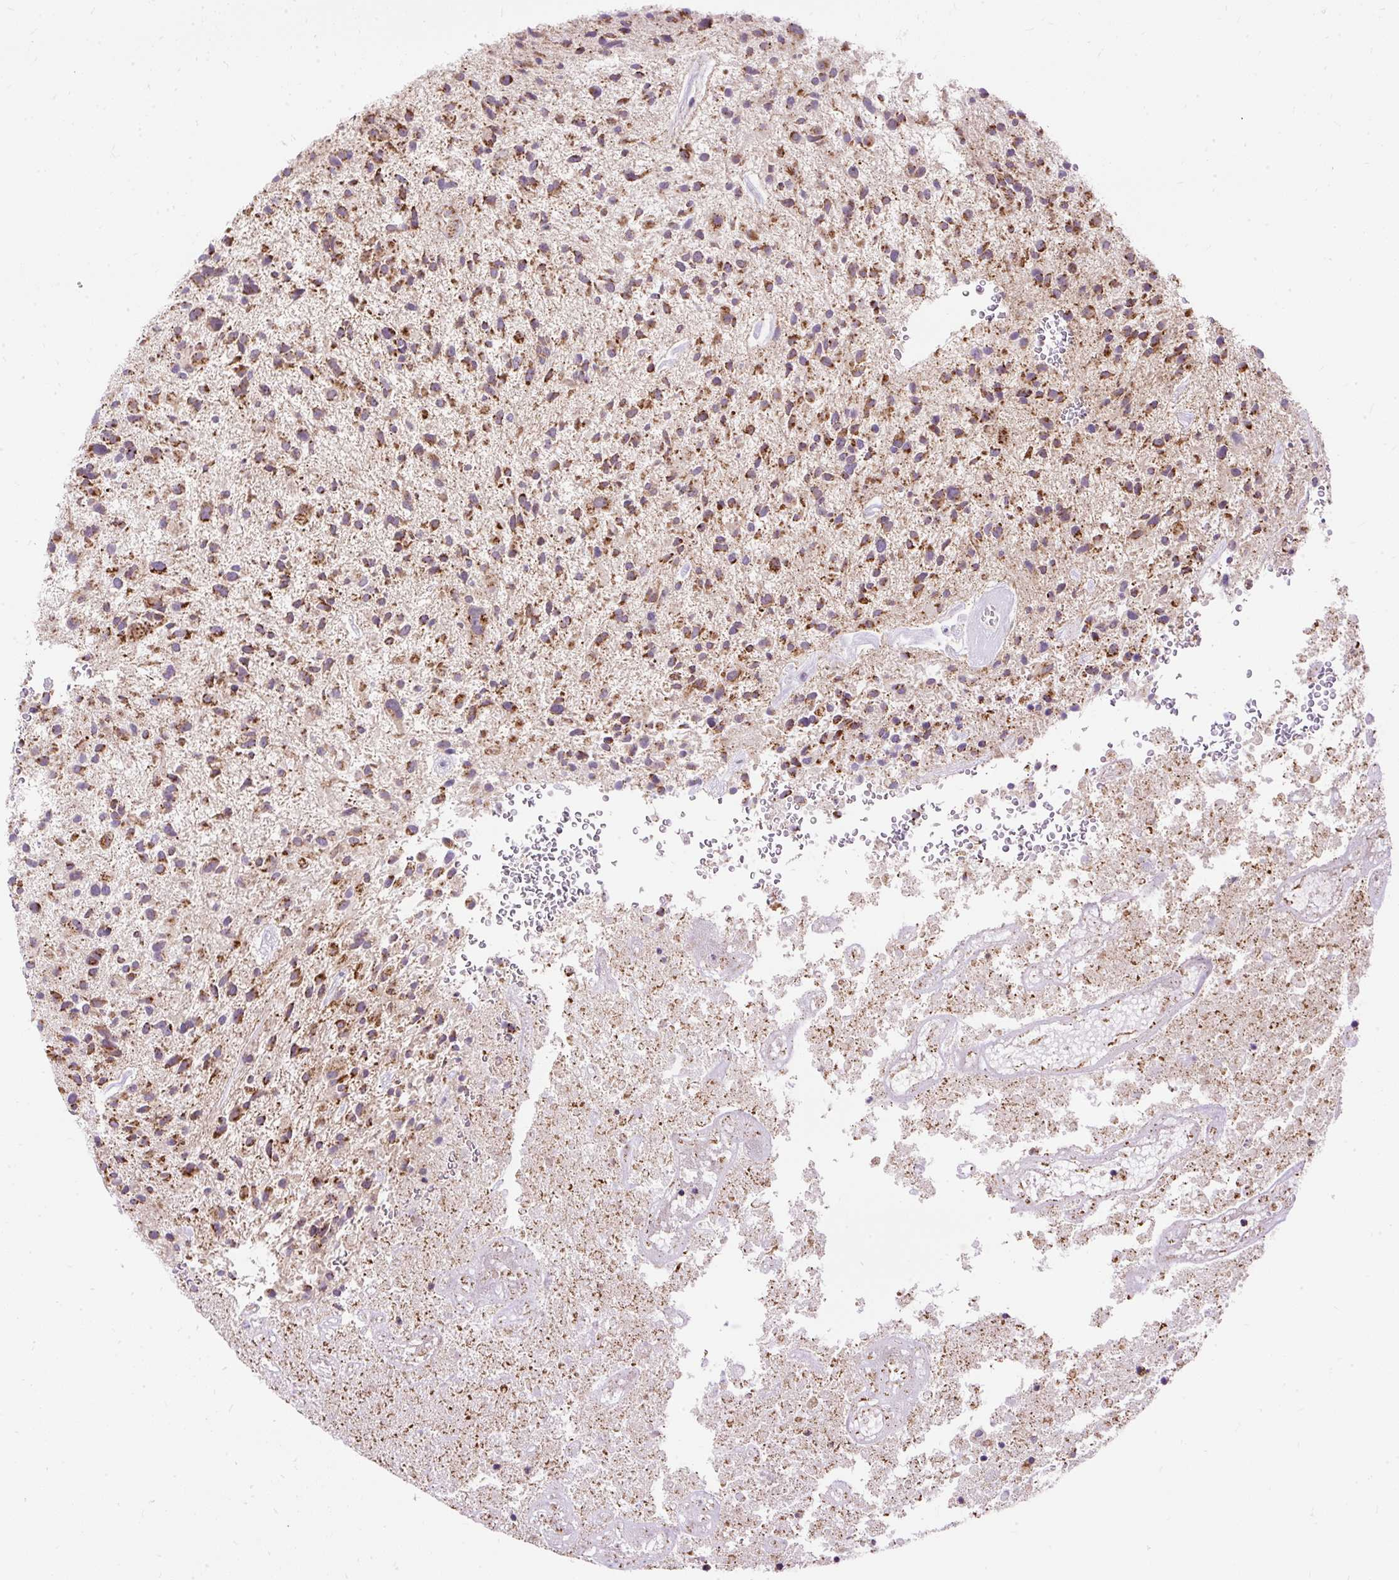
{"staining": {"intensity": "moderate", "quantity": ">75%", "location": "cytoplasmic/membranous"}, "tissue": "glioma", "cell_type": "Tumor cells", "image_type": "cancer", "snomed": [{"axis": "morphology", "description": "Glioma, malignant, High grade"}, {"axis": "topography", "description": "Brain"}], "caption": "The histopathology image reveals immunohistochemical staining of glioma. There is moderate cytoplasmic/membranous expression is seen in about >75% of tumor cells. The staining was performed using DAB to visualize the protein expression in brown, while the nuclei were stained in blue with hematoxylin (Magnification: 20x).", "gene": "CEP290", "patient": {"sex": "male", "age": 47}}